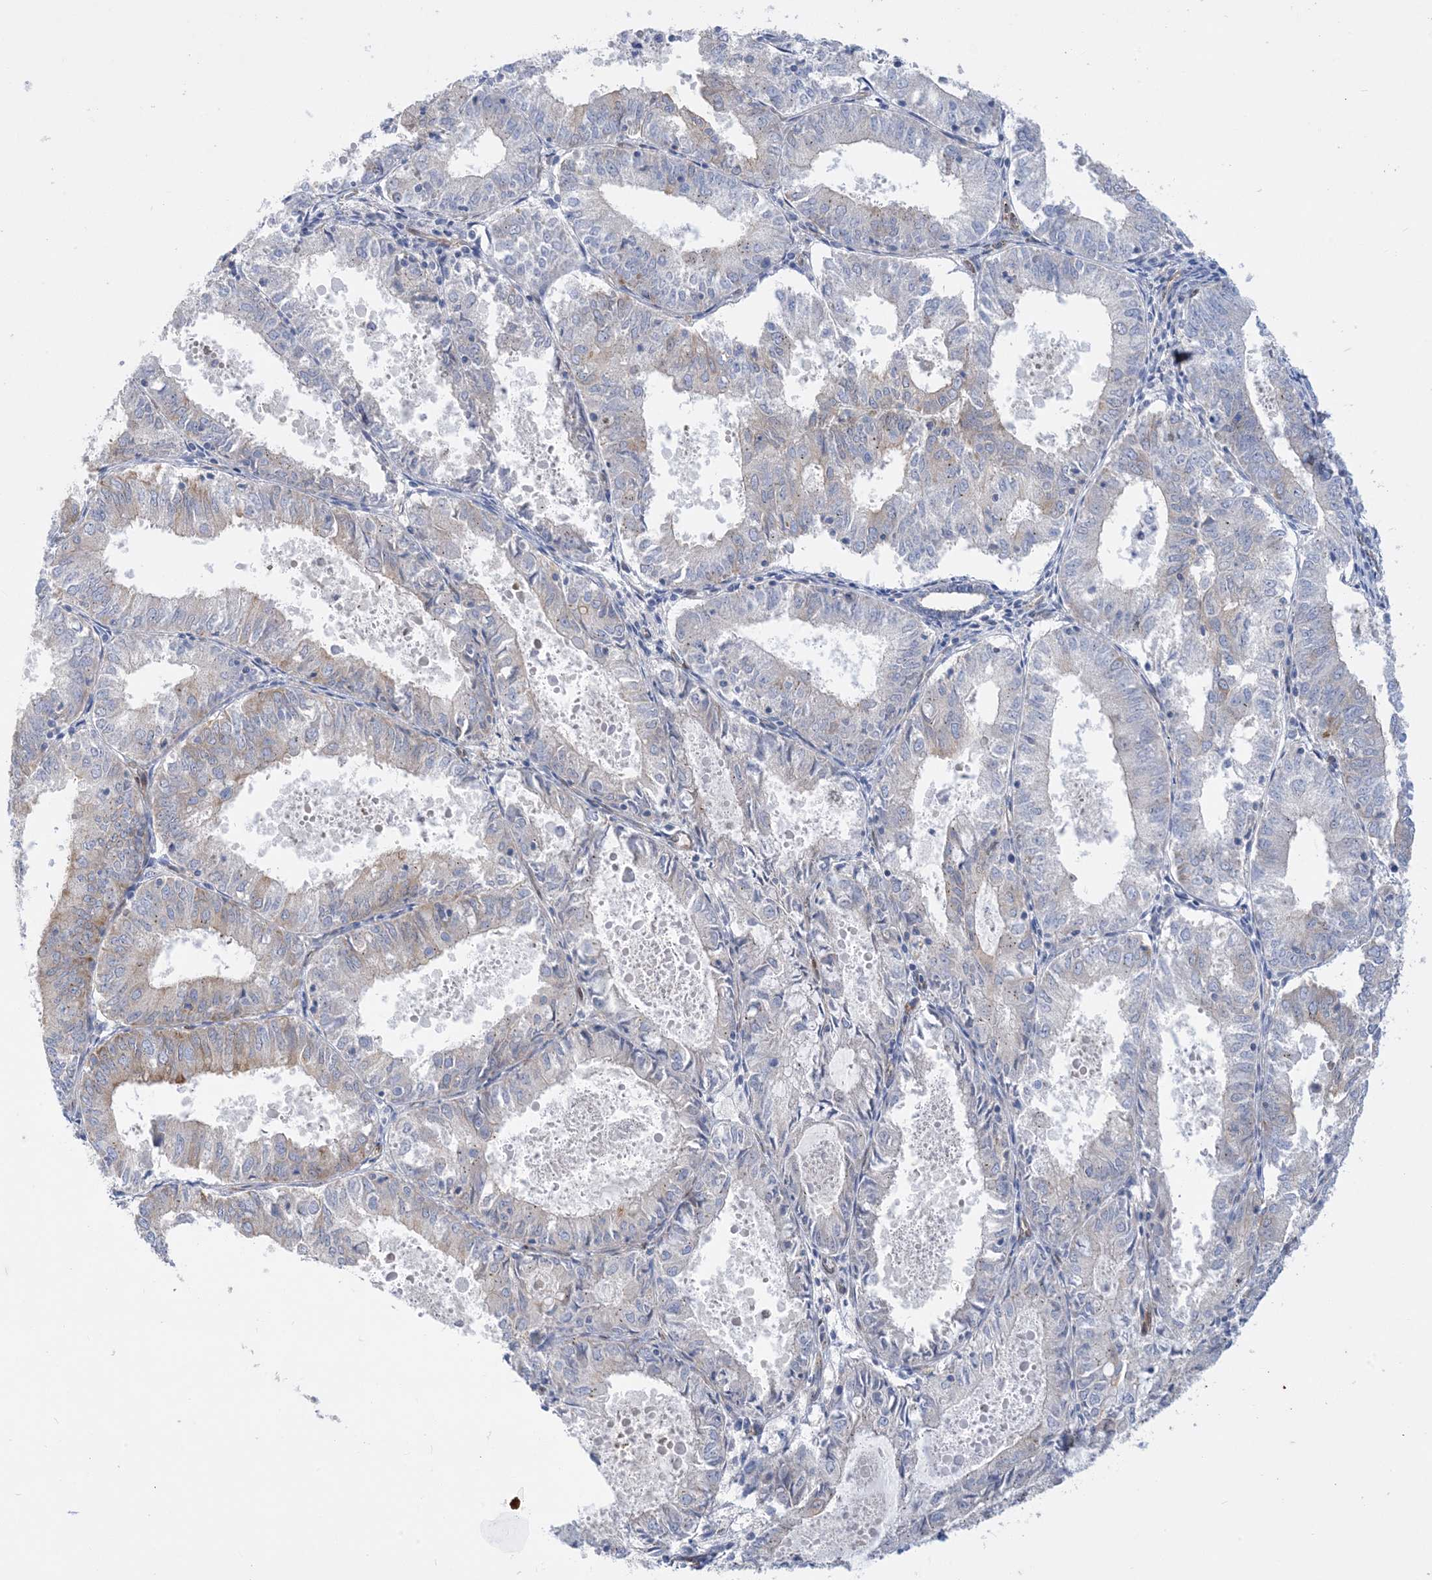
{"staining": {"intensity": "weak", "quantity": "<25%", "location": "cytoplasmic/membranous"}, "tissue": "endometrial cancer", "cell_type": "Tumor cells", "image_type": "cancer", "snomed": [{"axis": "morphology", "description": "Adenocarcinoma, NOS"}, {"axis": "topography", "description": "Endometrium"}], "caption": "This is an immunohistochemistry (IHC) photomicrograph of adenocarcinoma (endometrial). There is no positivity in tumor cells.", "gene": "RBMS3", "patient": {"sex": "female", "age": 57}}